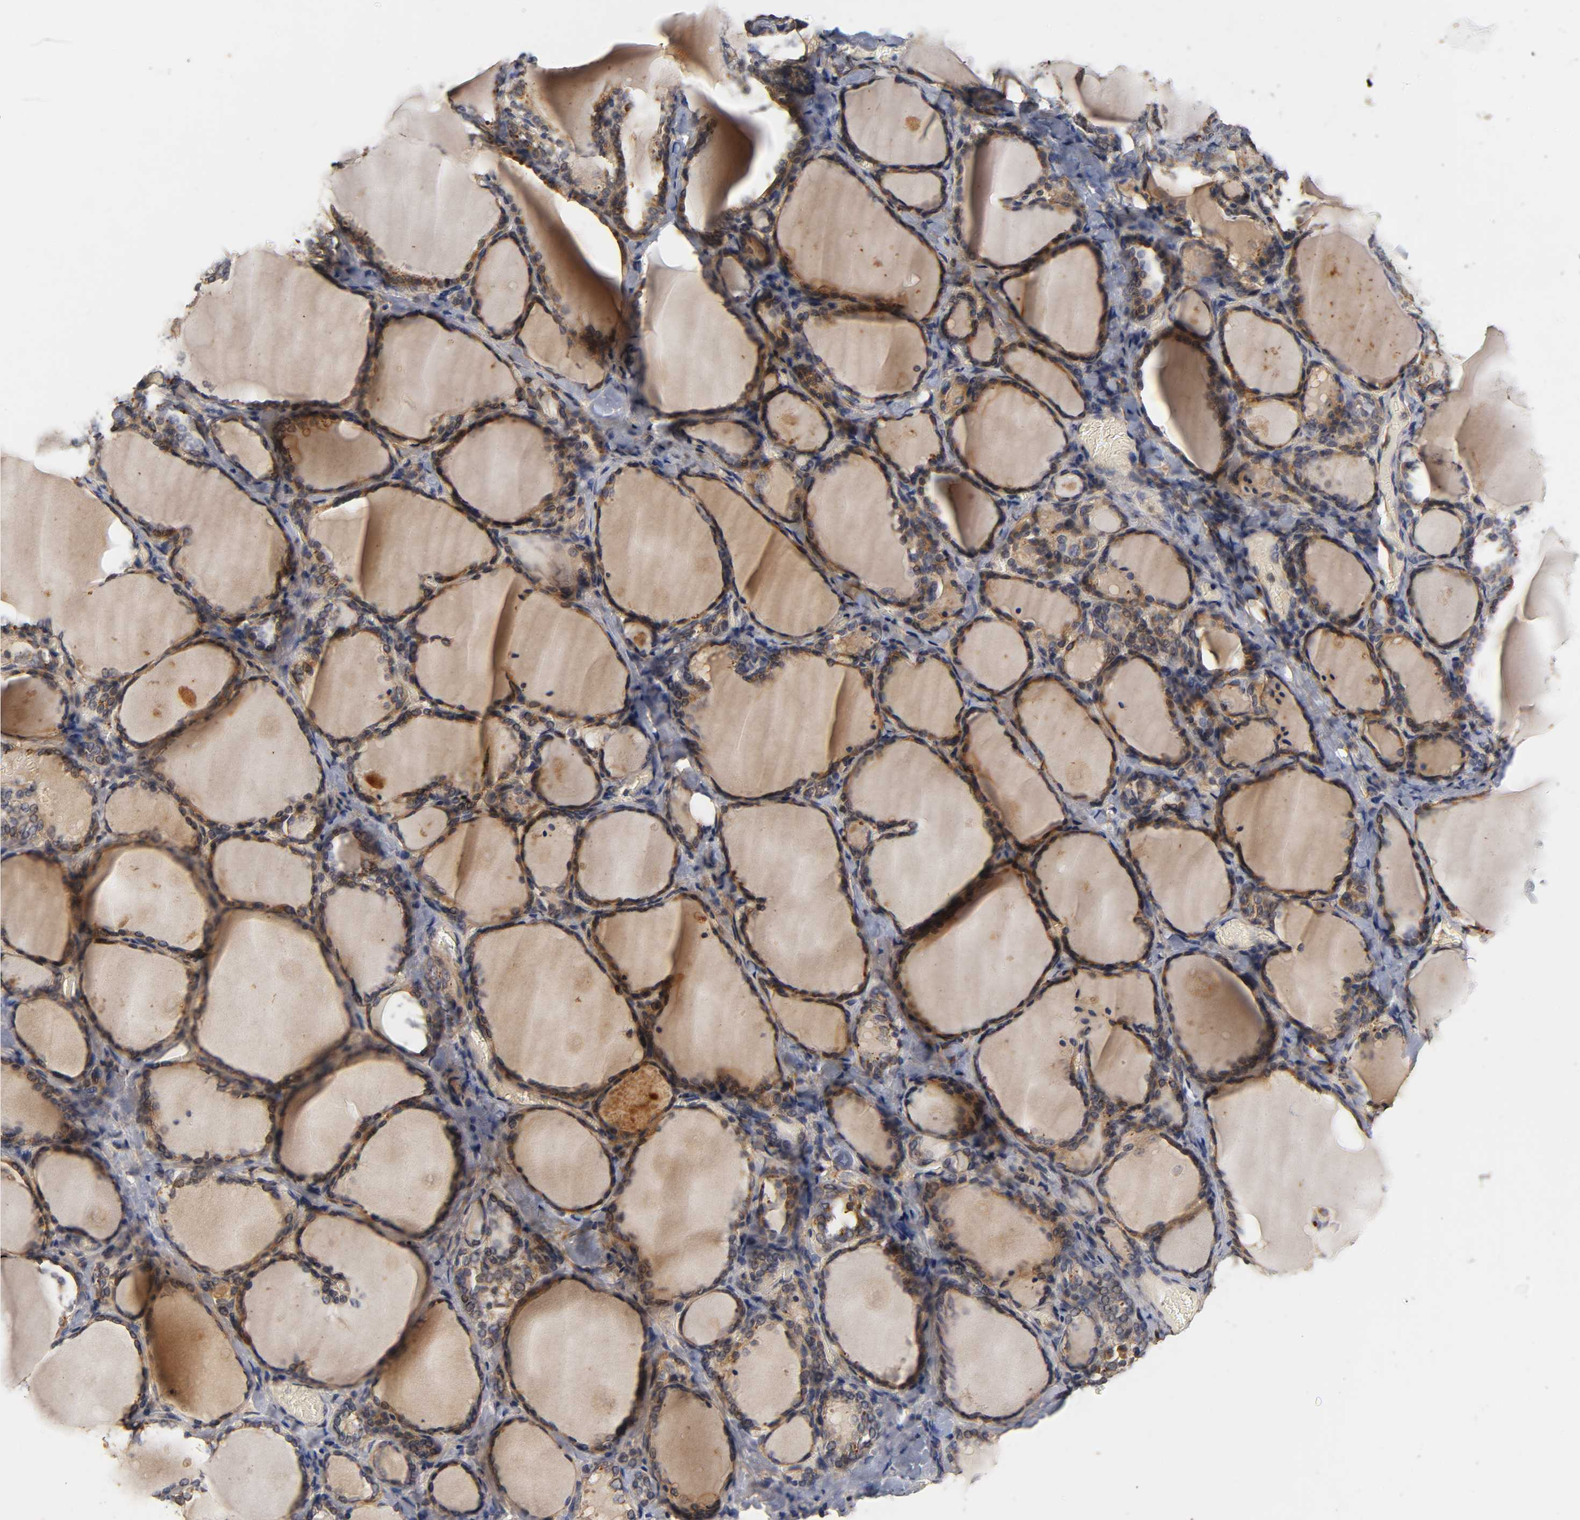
{"staining": {"intensity": "strong", "quantity": ">75%", "location": "cytoplasmic/membranous"}, "tissue": "thyroid gland", "cell_type": "Glandular cells", "image_type": "normal", "snomed": [{"axis": "morphology", "description": "Normal tissue, NOS"}, {"axis": "morphology", "description": "Papillary adenocarcinoma, NOS"}, {"axis": "topography", "description": "Thyroid gland"}], "caption": "An immunohistochemistry (IHC) photomicrograph of benign tissue is shown. Protein staining in brown labels strong cytoplasmic/membranous positivity in thyroid gland within glandular cells.", "gene": "SCAP", "patient": {"sex": "female", "age": 30}}